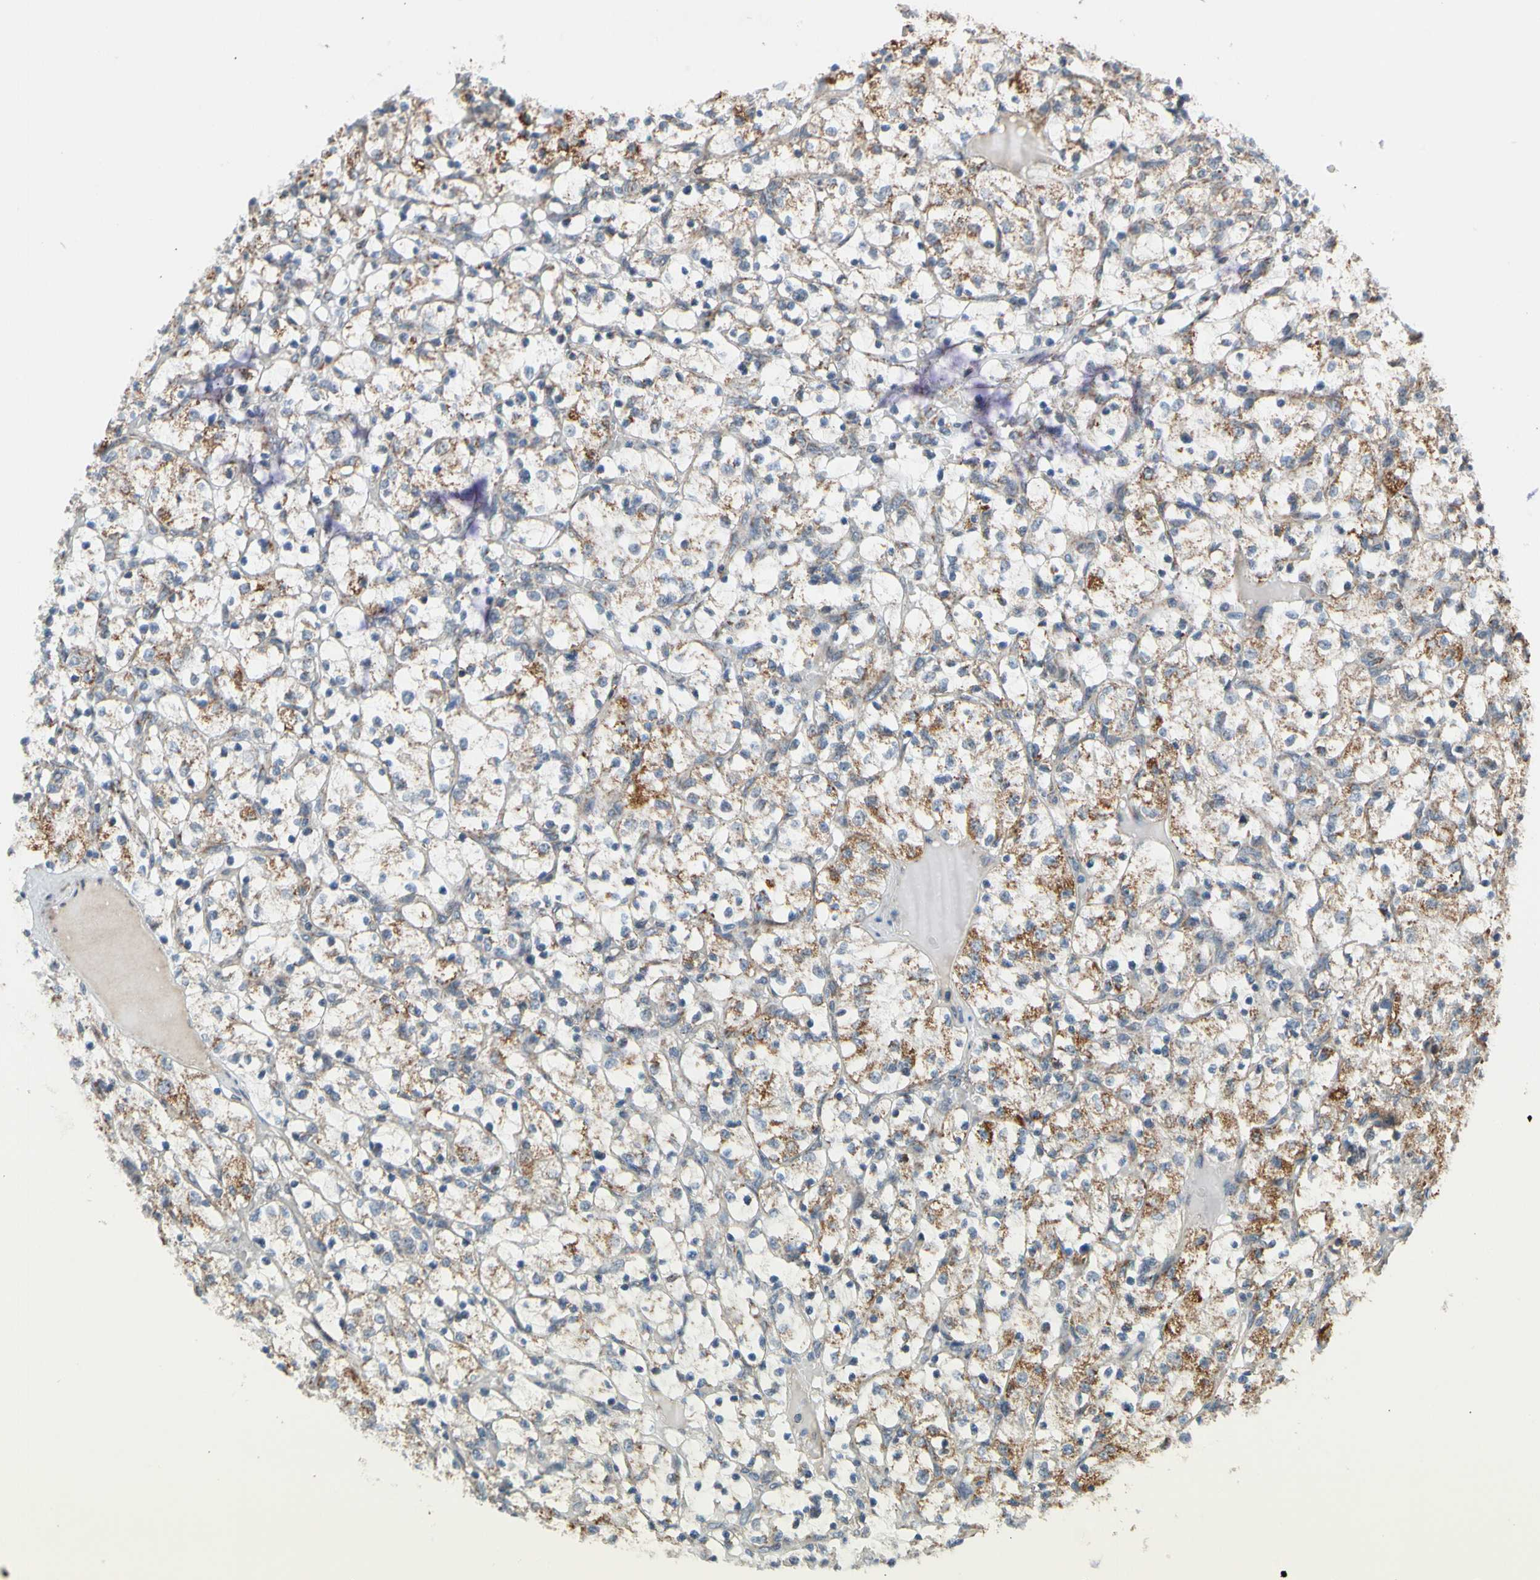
{"staining": {"intensity": "moderate", "quantity": "<25%", "location": "cytoplasmic/membranous"}, "tissue": "renal cancer", "cell_type": "Tumor cells", "image_type": "cancer", "snomed": [{"axis": "morphology", "description": "Adenocarcinoma, NOS"}, {"axis": "topography", "description": "Kidney"}], "caption": "DAB (3,3'-diaminobenzidine) immunohistochemical staining of renal adenocarcinoma demonstrates moderate cytoplasmic/membranous protein staining in about <25% of tumor cells.", "gene": "KHDC4", "patient": {"sex": "female", "age": 69}}